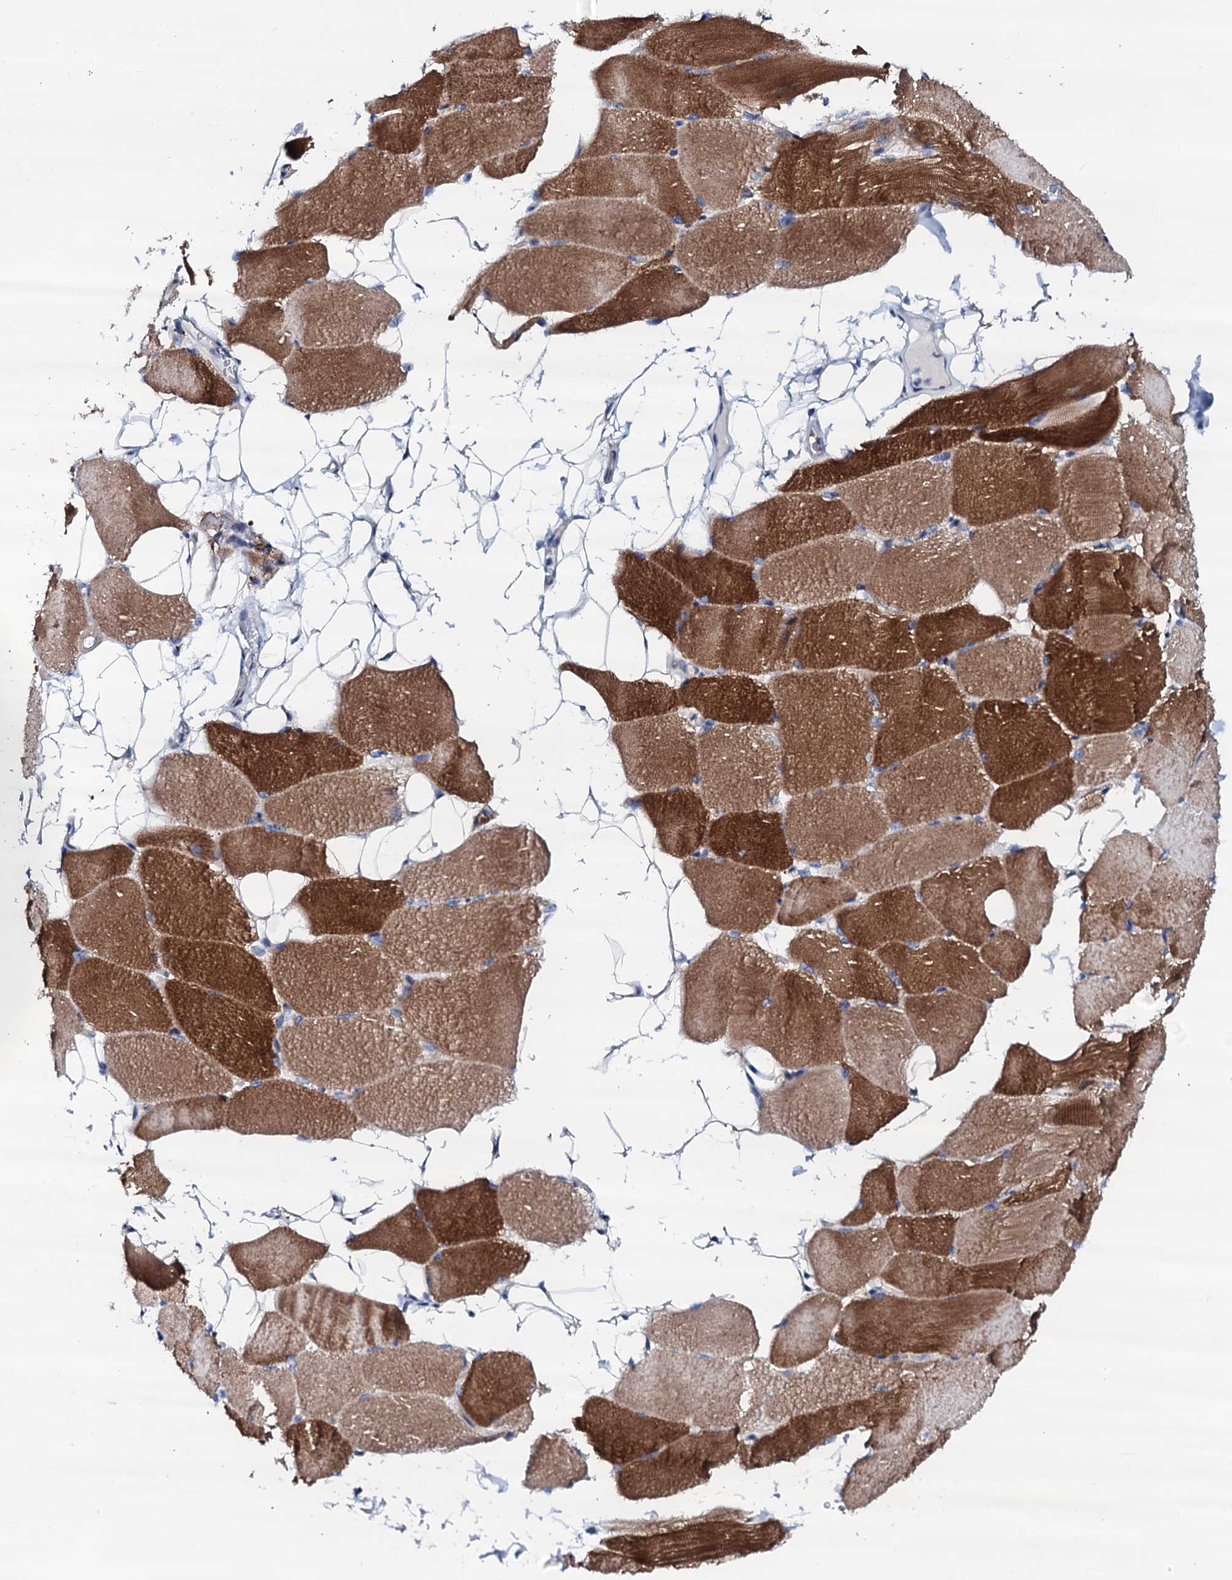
{"staining": {"intensity": "strong", "quantity": "25%-75%", "location": "cytoplasmic/membranous"}, "tissue": "skeletal muscle", "cell_type": "Myocytes", "image_type": "normal", "snomed": [{"axis": "morphology", "description": "Normal tissue, NOS"}, {"axis": "topography", "description": "Skeletal muscle"}, {"axis": "topography", "description": "Parathyroid gland"}], "caption": "About 25%-75% of myocytes in normal human skeletal muscle display strong cytoplasmic/membranous protein positivity as visualized by brown immunohistochemical staining.", "gene": "TRDN", "patient": {"sex": "female", "age": 37}}